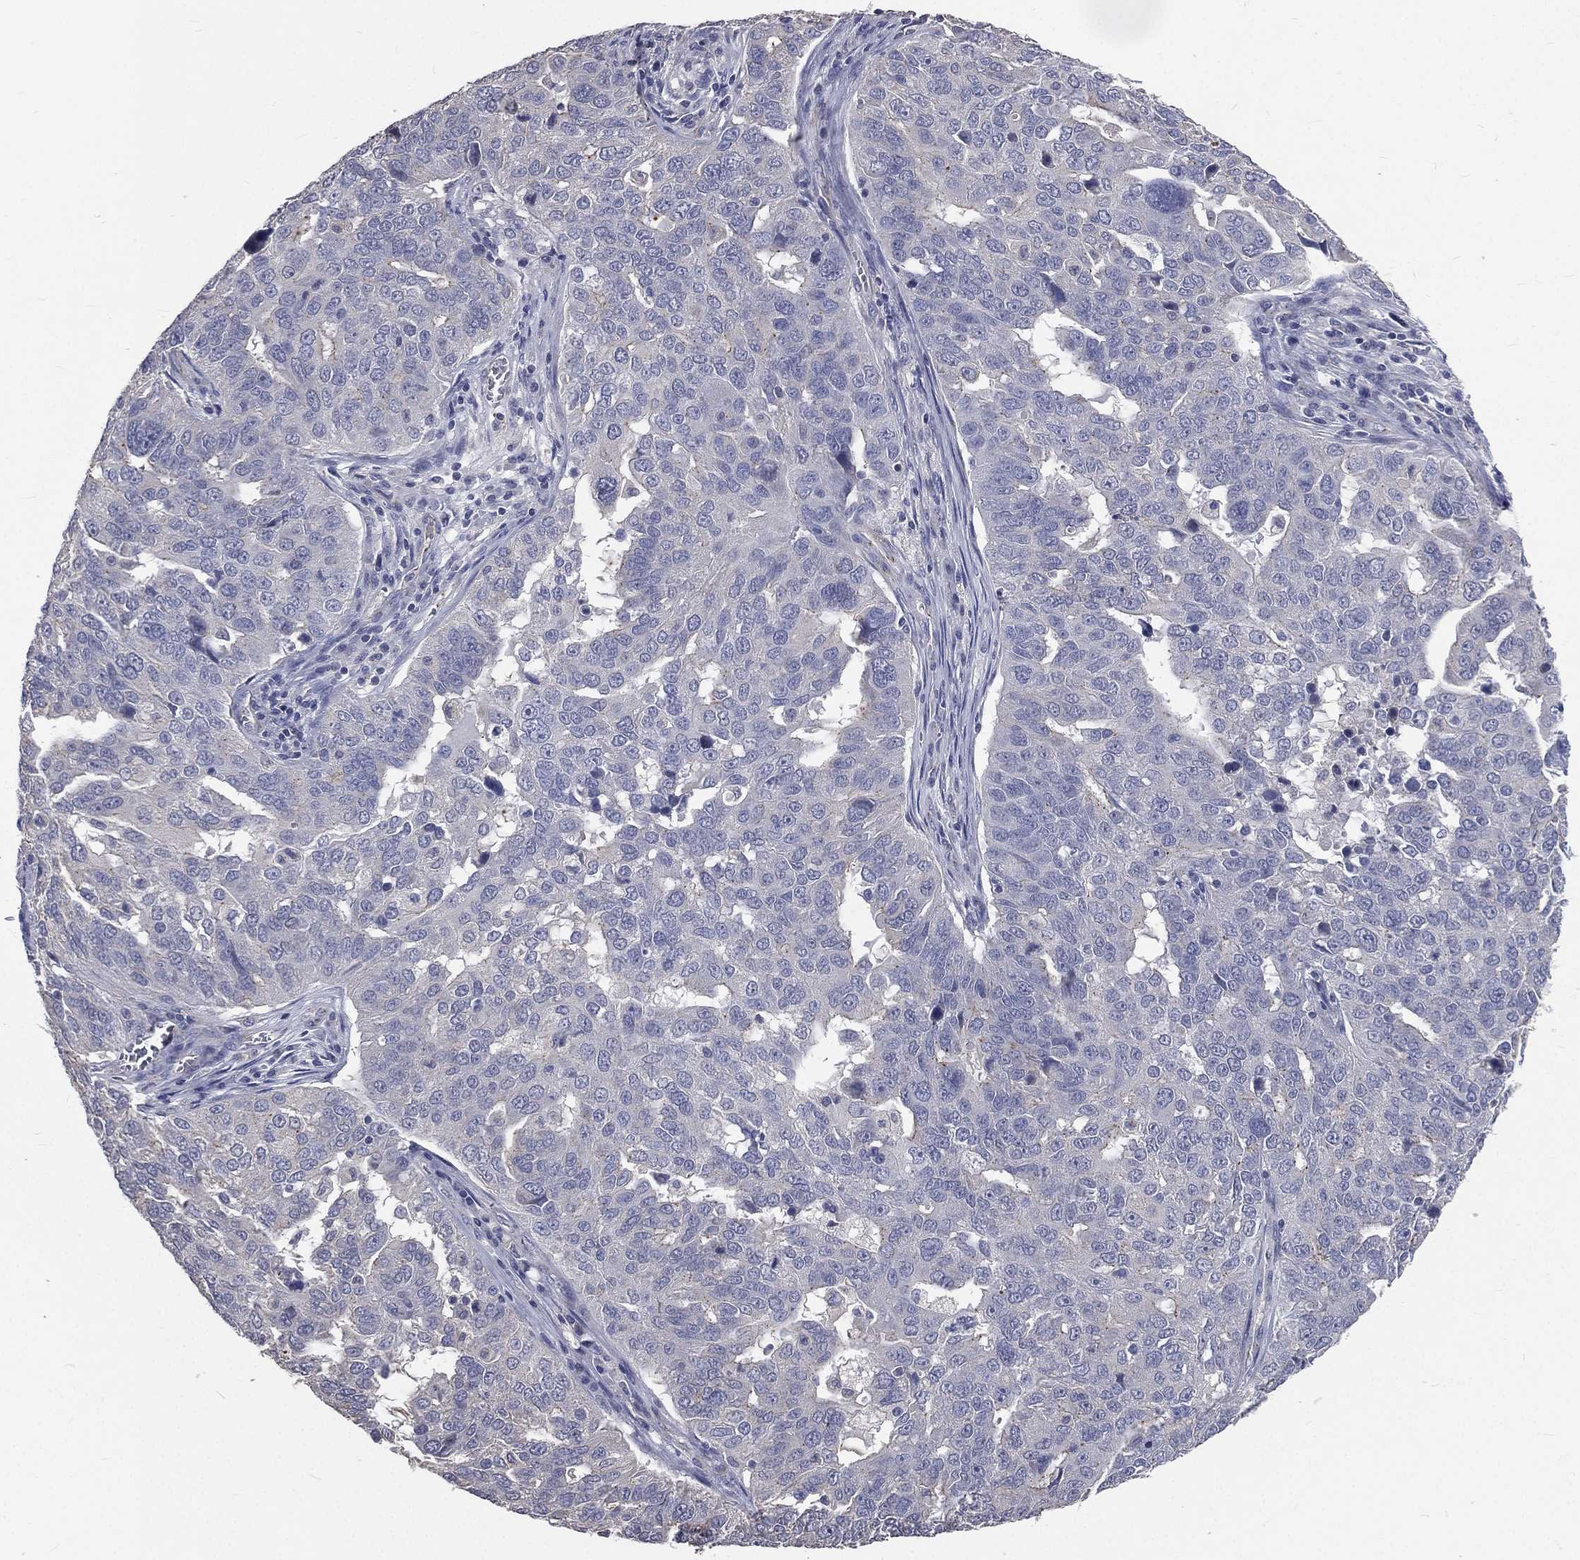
{"staining": {"intensity": "negative", "quantity": "none", "location": "none"}, "tissue": "ovarian cancer", "cell_type": "Tumor cells", "image_type": "cancer", "snomed": [{"axis": "morphology", "description": "Carcinoma, endometroid"}, {"axis": "topography", "description": "Soft tissue"}, {"axis": "topography", "description": "Ovary"}], "caption": "An immunohistochemistry (IHC) histopathology image of ovarian endometroid carcinoma is shown. There is no staining in tumor cells of ovarian endometroid carcinoma.", "gene": "CROCC", "patient": {"sex": "female", "age": 52}}